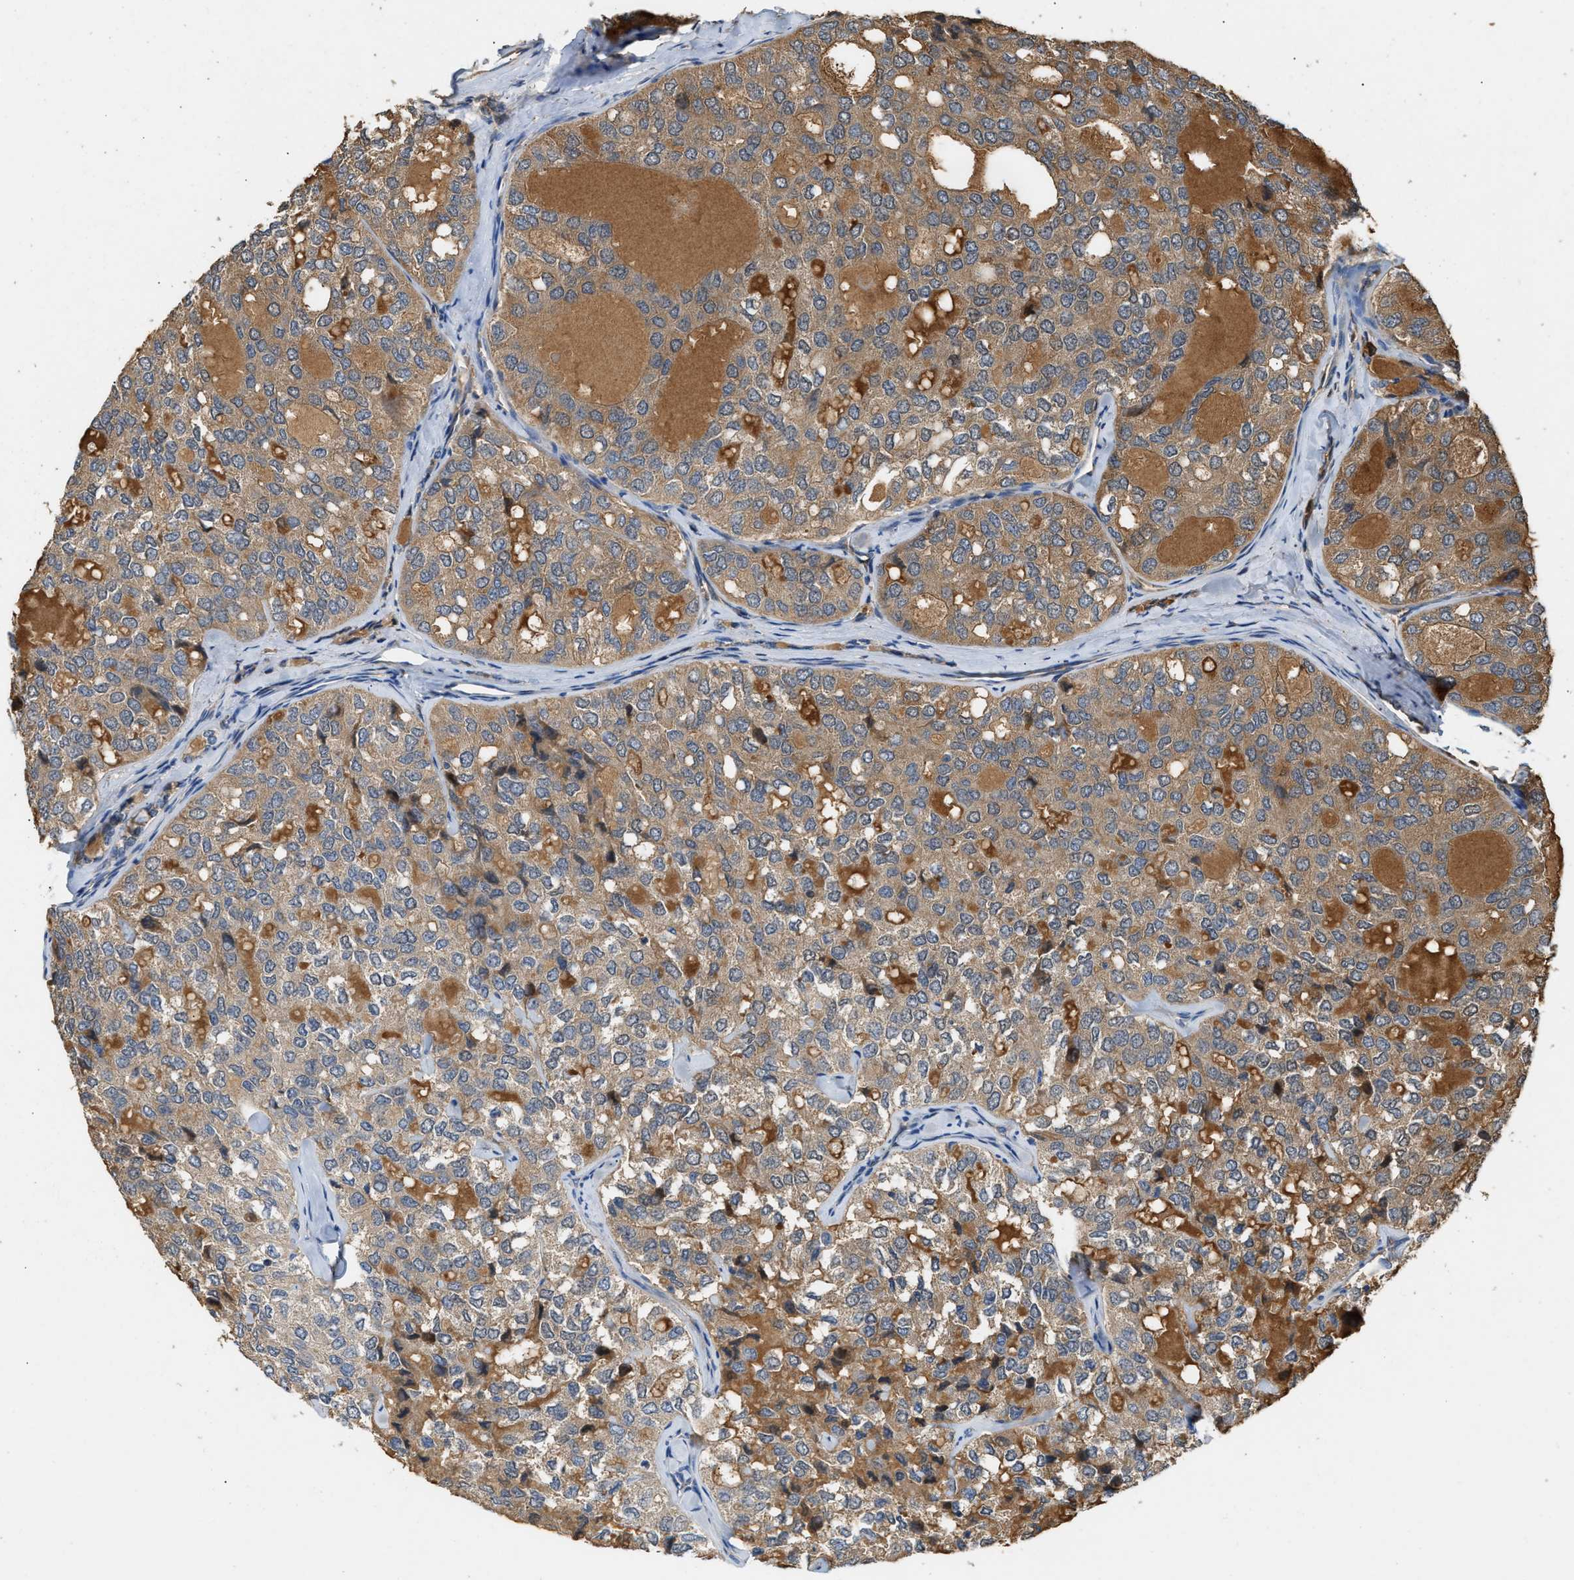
{"staining": {"intensity": "moderate", "quantity": ">75%", "location": "cytoplasmic/membranous"}, "tissue": "thyroid cancer", "cell_type": "Tumor cells", "image_type": "cancer", "snomed": [{"axis": "morphology", "description": "Follicular adenoma carcinoma, NOS"}, {"axis": "topography", "description": "Thyroid gland"}], "caption": "This is an image of immunohistochemistry (IHC) staining of thyroid cancer (follicular adenoma carcinoma), which shows moderate positivity in the cytoplasmic/membranous of tumor cells.", "gene": "TMEM268", "patient": {"sex": "male", "age": 75}}